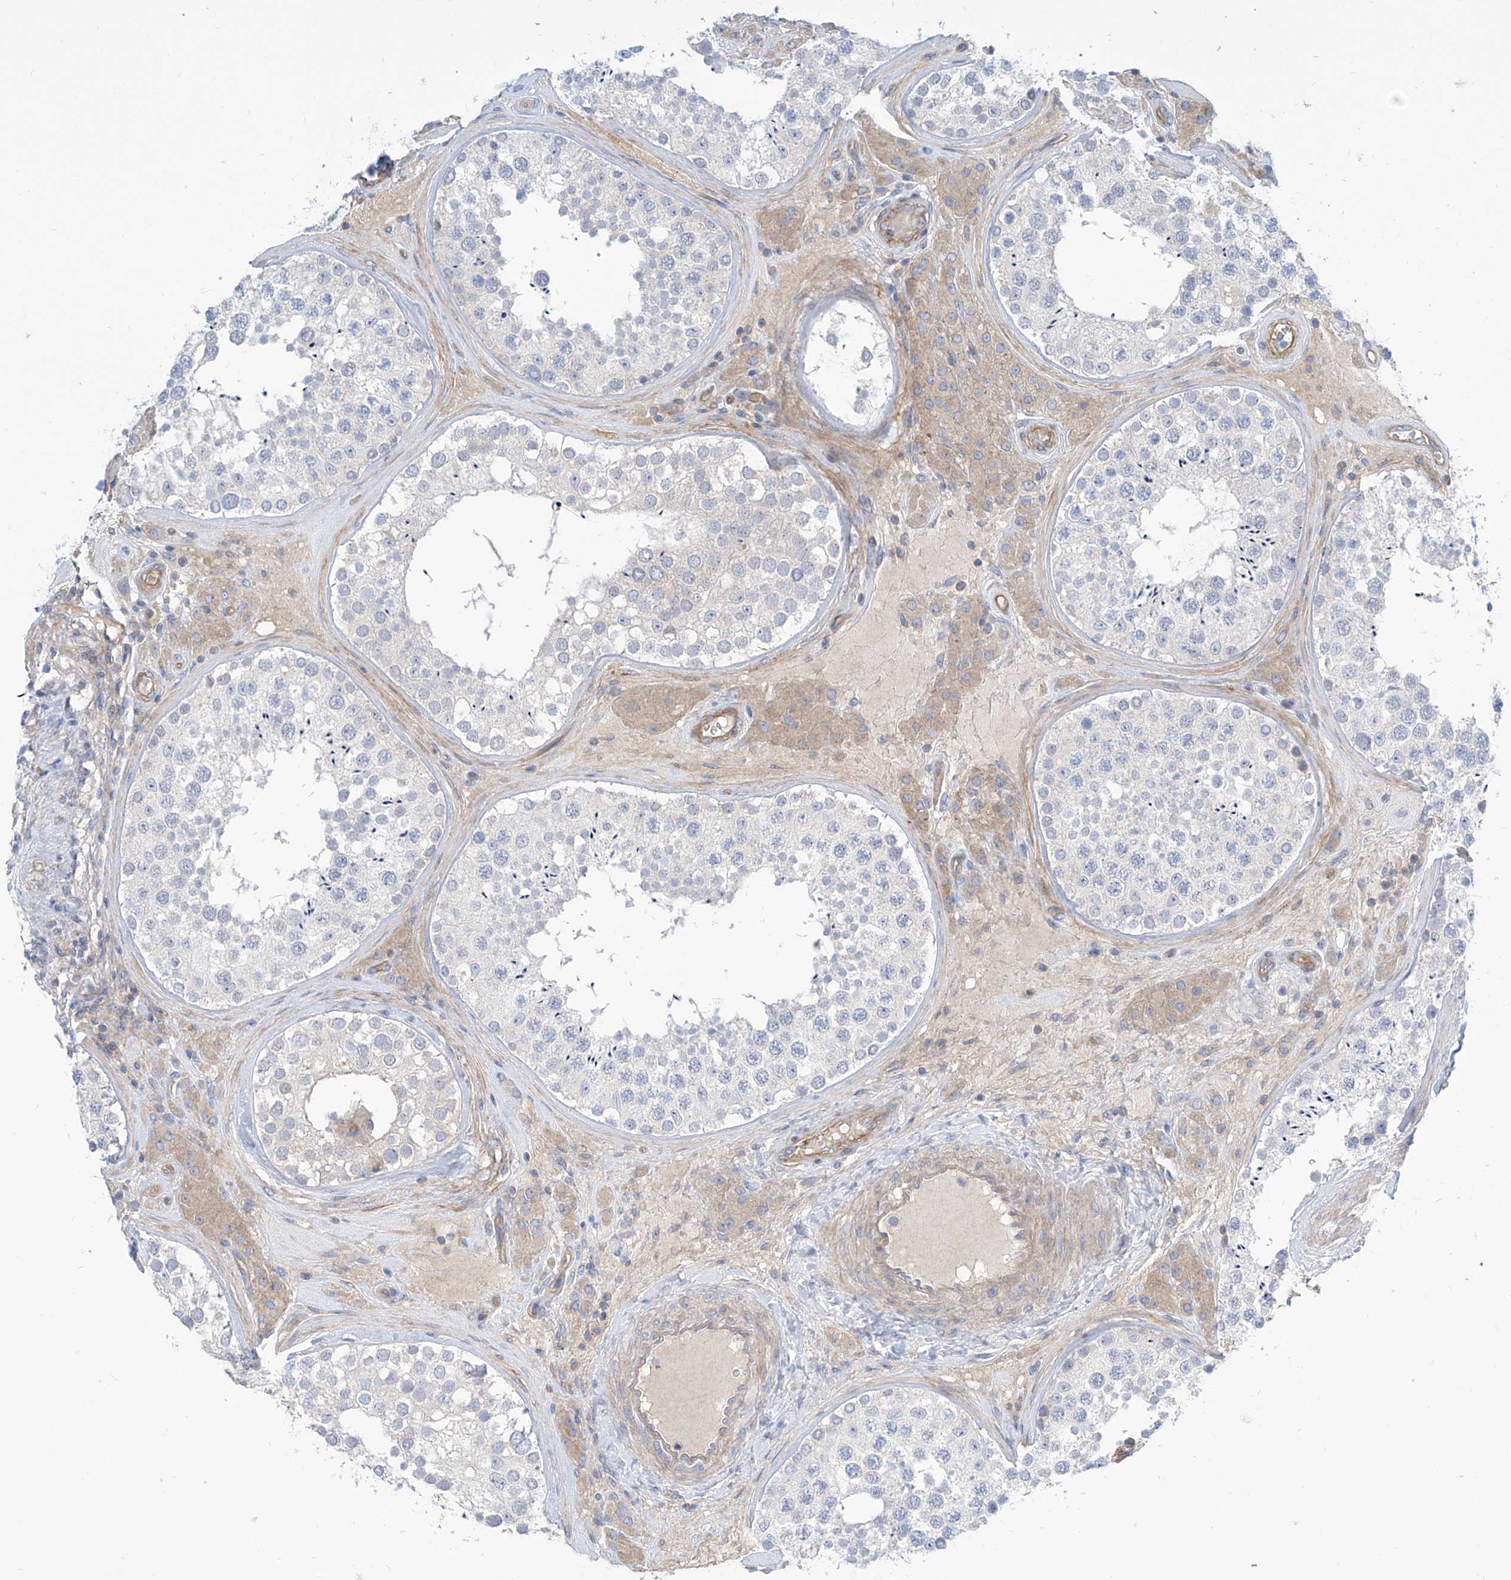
{"staining": {"intensity": "negative", "quantity": "none", "location": "none"}, "tissue": "testis", "cell_type": "Cells in seminiferous ducts", "image_type": "normal", "snomed": [{"axis": "morphology", "description": "Normal tissue, NOS"}, {"axis": "topography", "description": "Testis"}], "caption": "Unremarkable testis was stained to show a protein in brown. There is no significant staining in cells in seminiferous ducts. (Immunohistochemistry (ihc), brightfield microscopy, high magnification).", "gene": "TMEM209", "patient": {"sex": "male", "age": 46}}